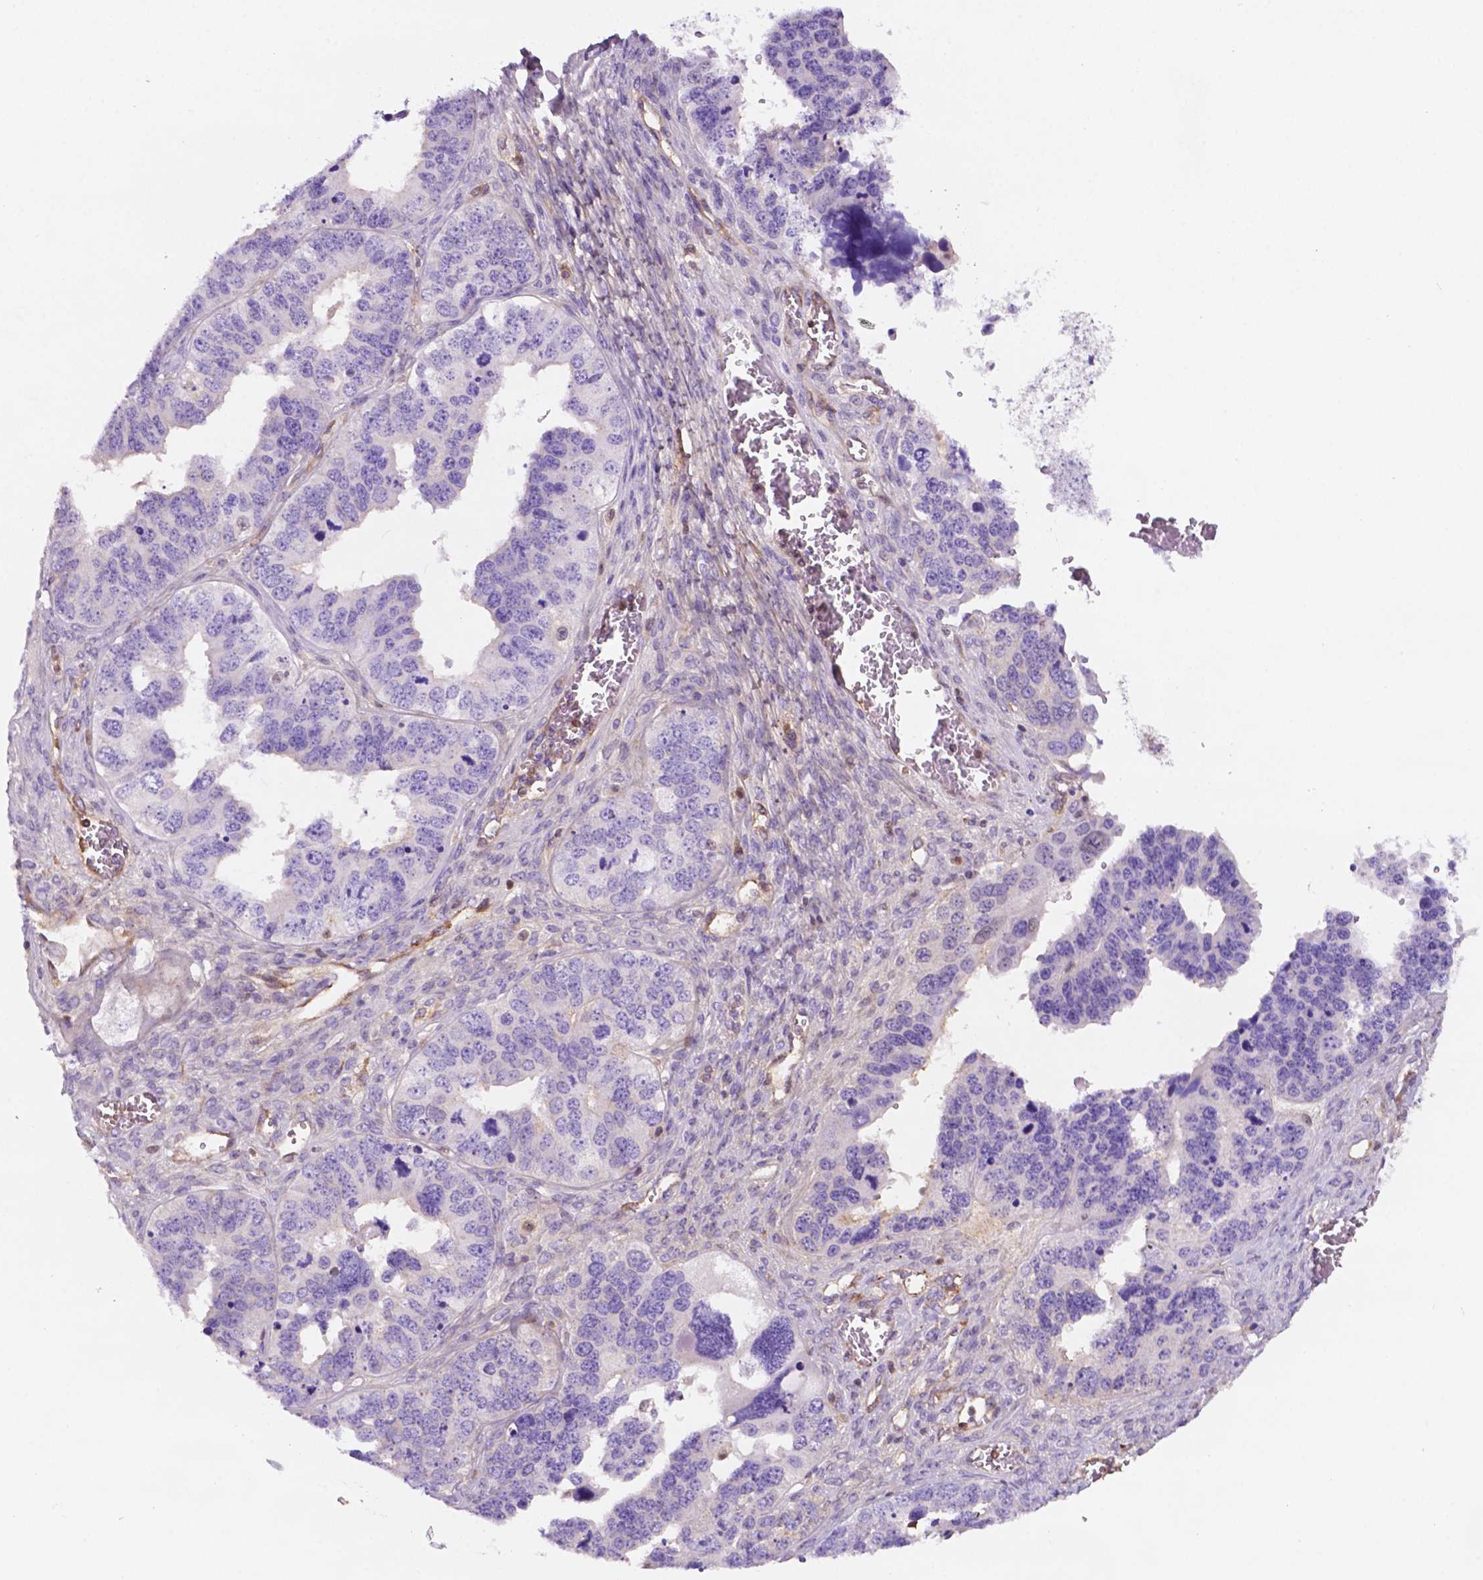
{"staining": {"intensity": "negative", "quantity": "none", "location": "none"}, "tissue": "ovarian cancer", "cell_type": "Tumor cells", "image_type": "cancer", "snomed": [{"axis": "morphology", "description": "Cystadenocarcinoma, serous, NOS"}, {"axis": "topography", "description": "Ovary"}], "caption": "High power microscopy image of an immunohistochemistry micrograph of ovarian serous cystadenocarcinoma, revealing no significant expression in tumor cells.", "gene": "DCN", "patient": {"sex": "female", "age": 76}}